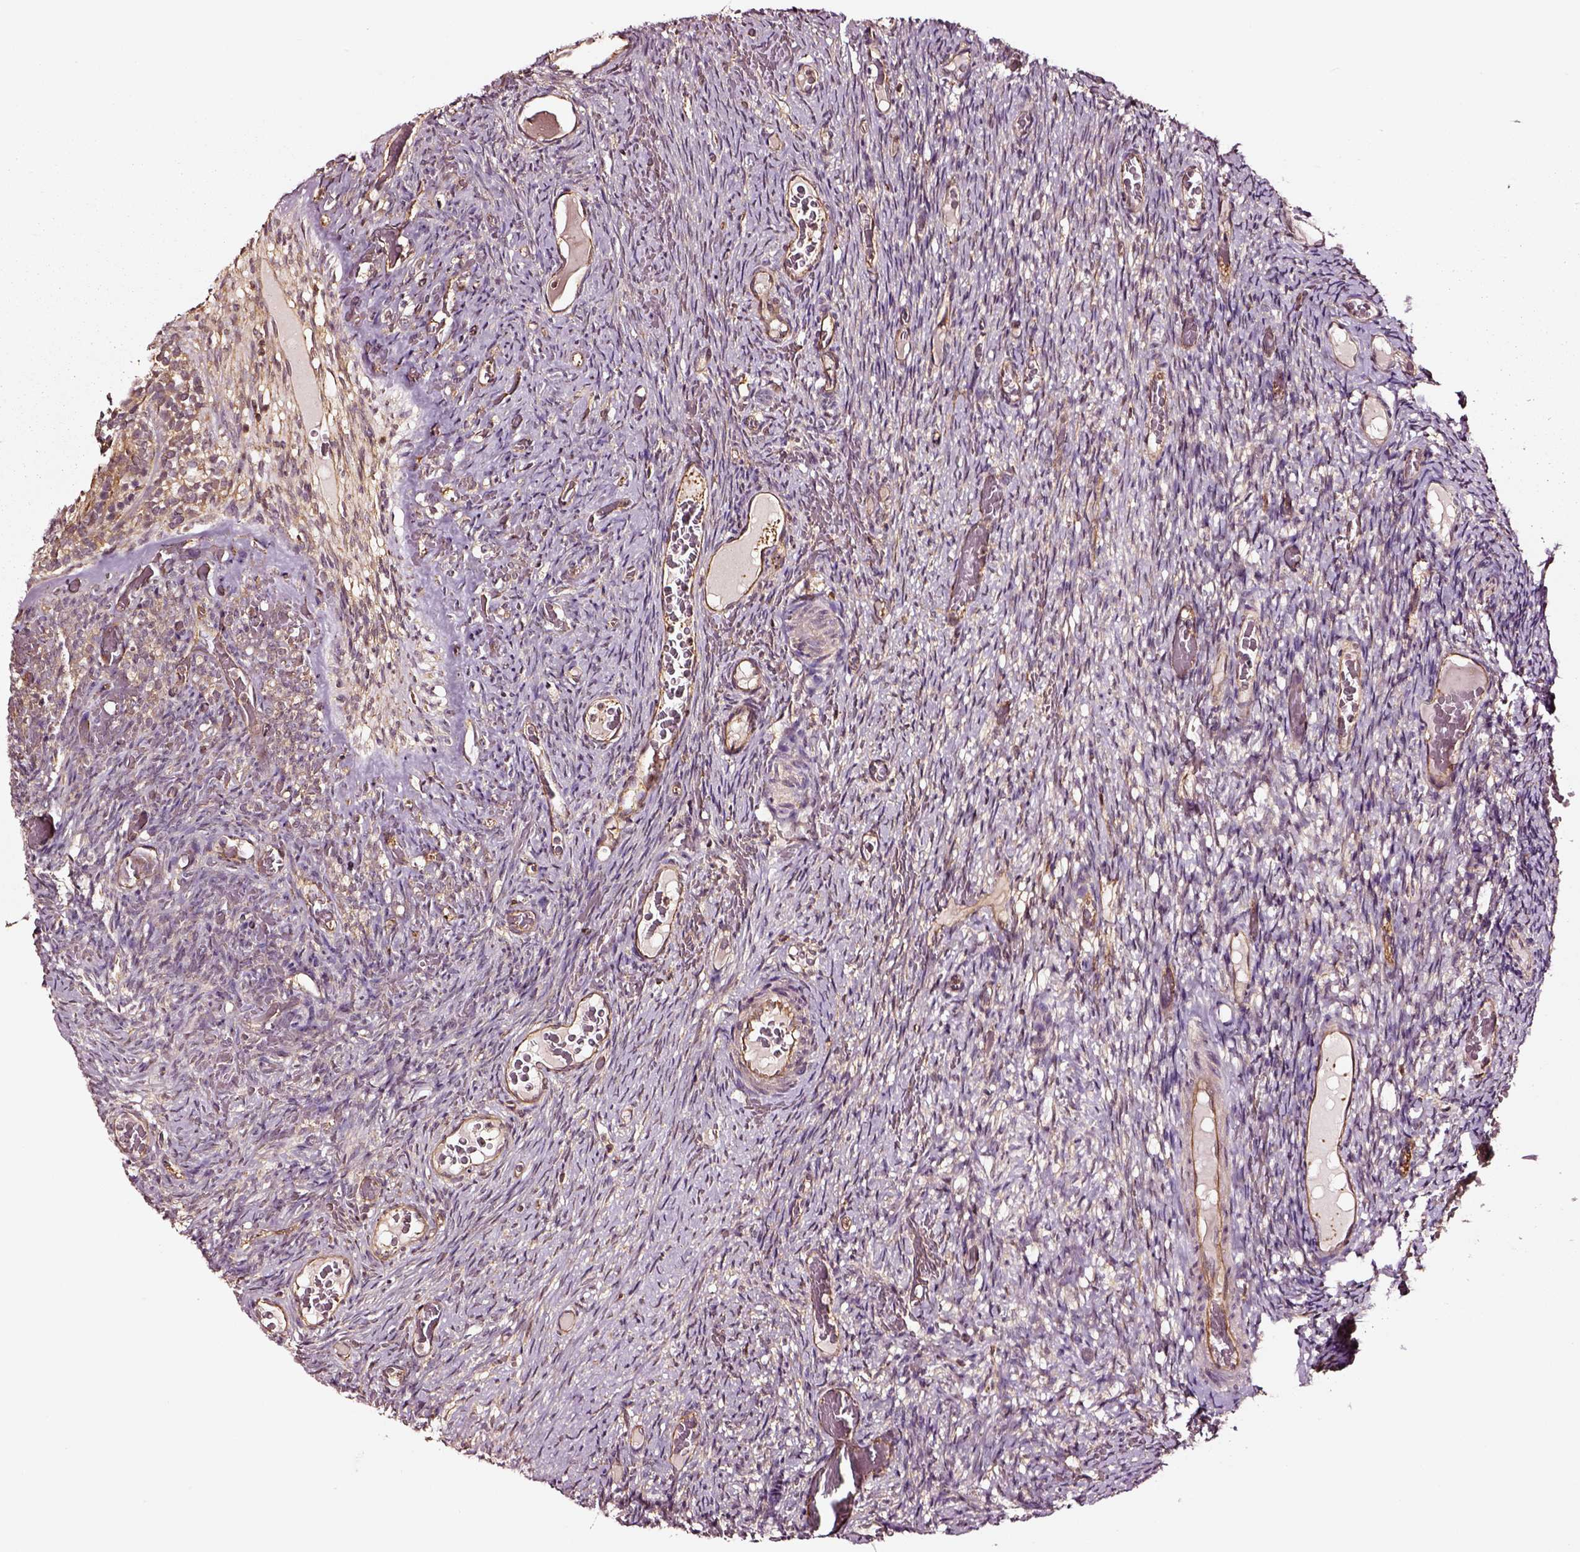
{"staining": {"intensity": "weak", "quantity": ">75%", "location": "cytoplasmic/membranous"}, "tissue": "ovary", "cell_type": "Ovarian stroma cells", "image_type": "normal", "snomed": [{"axis": "morphology", "description": "Normal tissue, NOS"}, {"axis": "topography", "description": "Ovary"}], "caption": "Immunohistochemistry (IHC) histopathology image of benign ovary: ovary stained using immunohistochemistry (IHC) reveals low levels of weak protein expression localized specifically in the cytoplasmic/membranous of ovarian stroma cells, appearing as a cytoplasmic/membranous brown color.", "gene": "RASSF5", "patient": {"sex": "female", "age": 34}}